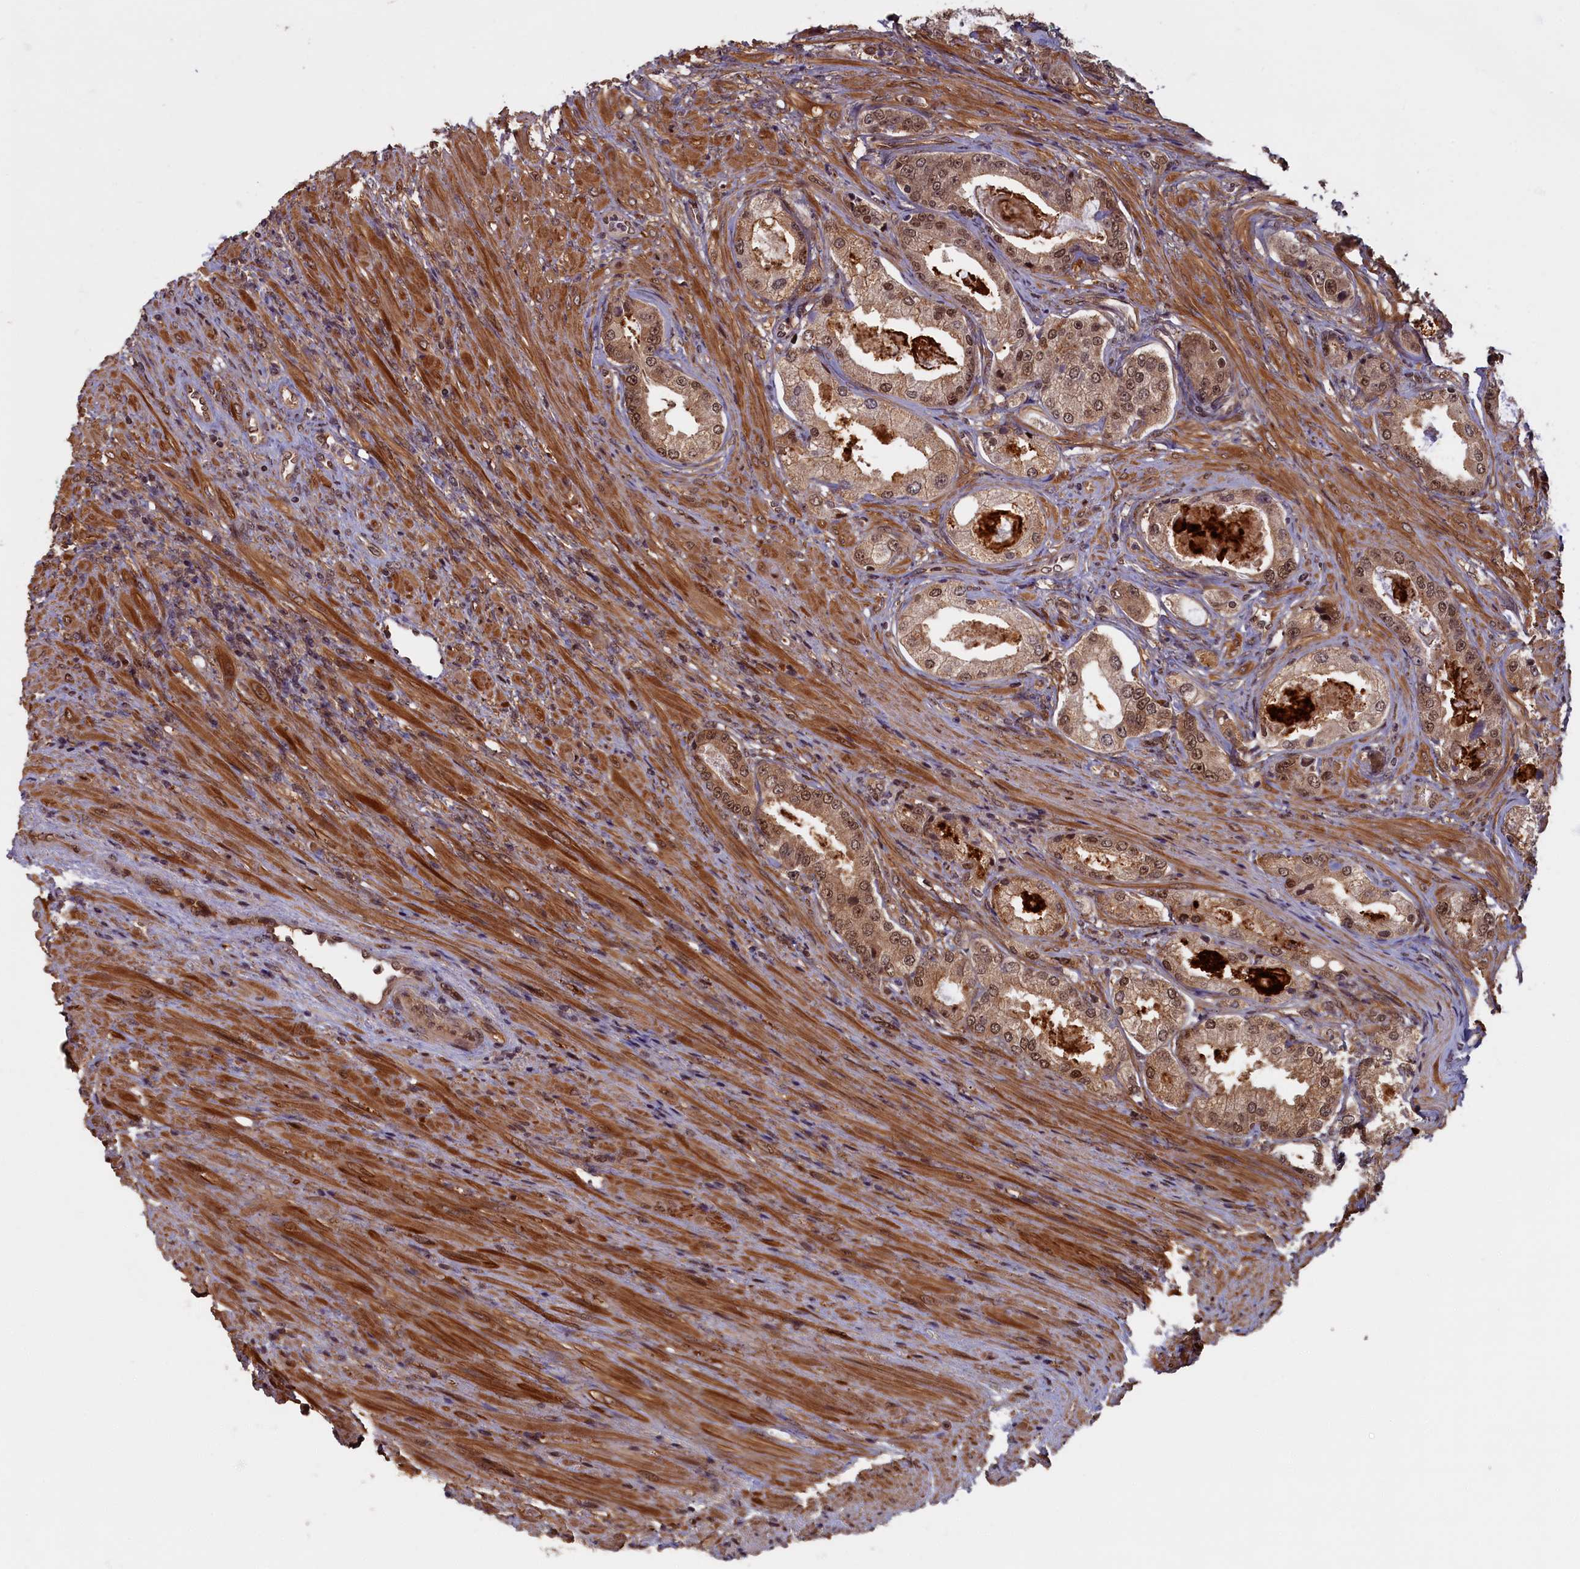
{"staining": {"intensity": "moderate", "quantity": ">75%", "location": "cytoplasmic/membranous,nuclear"}, "tissue": "prostate cancer", "cell_type": "Tumor cells", "image_type": "cancer", "snomed": [{"axis": "morphology", "description": "Adenocarcinoma, Low grade"}, {"axis": "topography", "description": "Prostate"}], "caption": "Immunohistochemistry (IHC) histopathology image of neoplastic tissue: human prostate cancer (low-grade adenocarcinoma) stained using immunohistochemistry (IHC) demonstrates medium levels of moderate protein expression localized specifically in the cytoplasmic/membranous and nuclear of tumor cells, appearing as a cytoplasmic/membranous and nuclear brown color.", "gene": "HIF3A", "patient": {"sex": "male", "age": 68}}